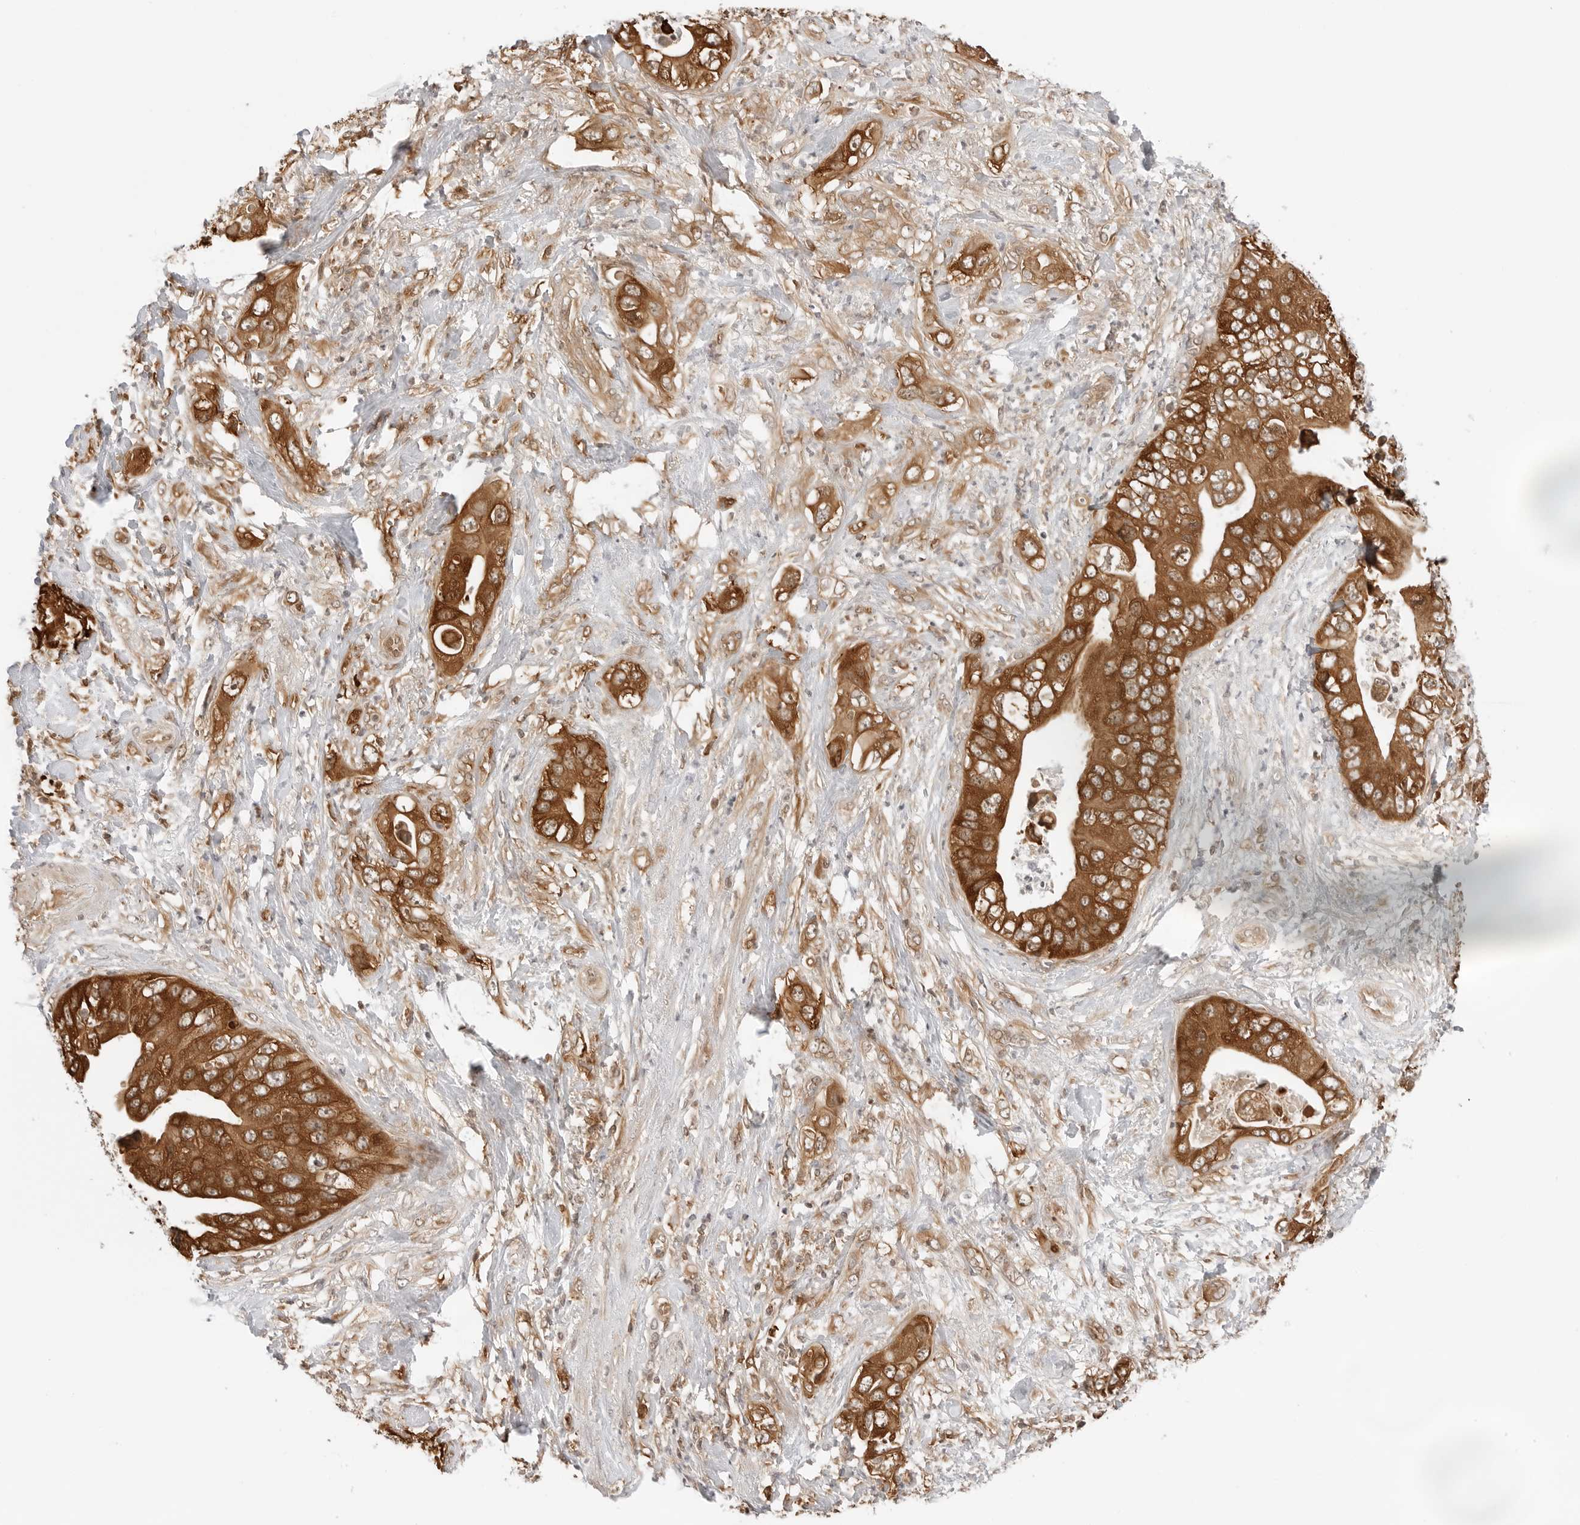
{"staining": {"intensity": "strong", "quantity": ">75%", "location": "cytoplasmic/membranous"}, "tissue": "pancreatic cancer", "cell_type": "Tumor cells", "image_type": "cancer", "snomed": [{"axis": "morphology", "description": "Adenocarcinoma, NOS"}, {"axis": "topography", "description": "Pancreas"}], "caption": "Immunohistochemistry (IHC) photomicrograph of human pancreatic cancer (adenocarcinoma) stained for a protein (brown), which demonstrates high levels of strong cytoplasmic/membranous expression in approximately >75% of tumor cells.", "gene": "NUDC", "patient": {"sex": "female", "age": 78}}